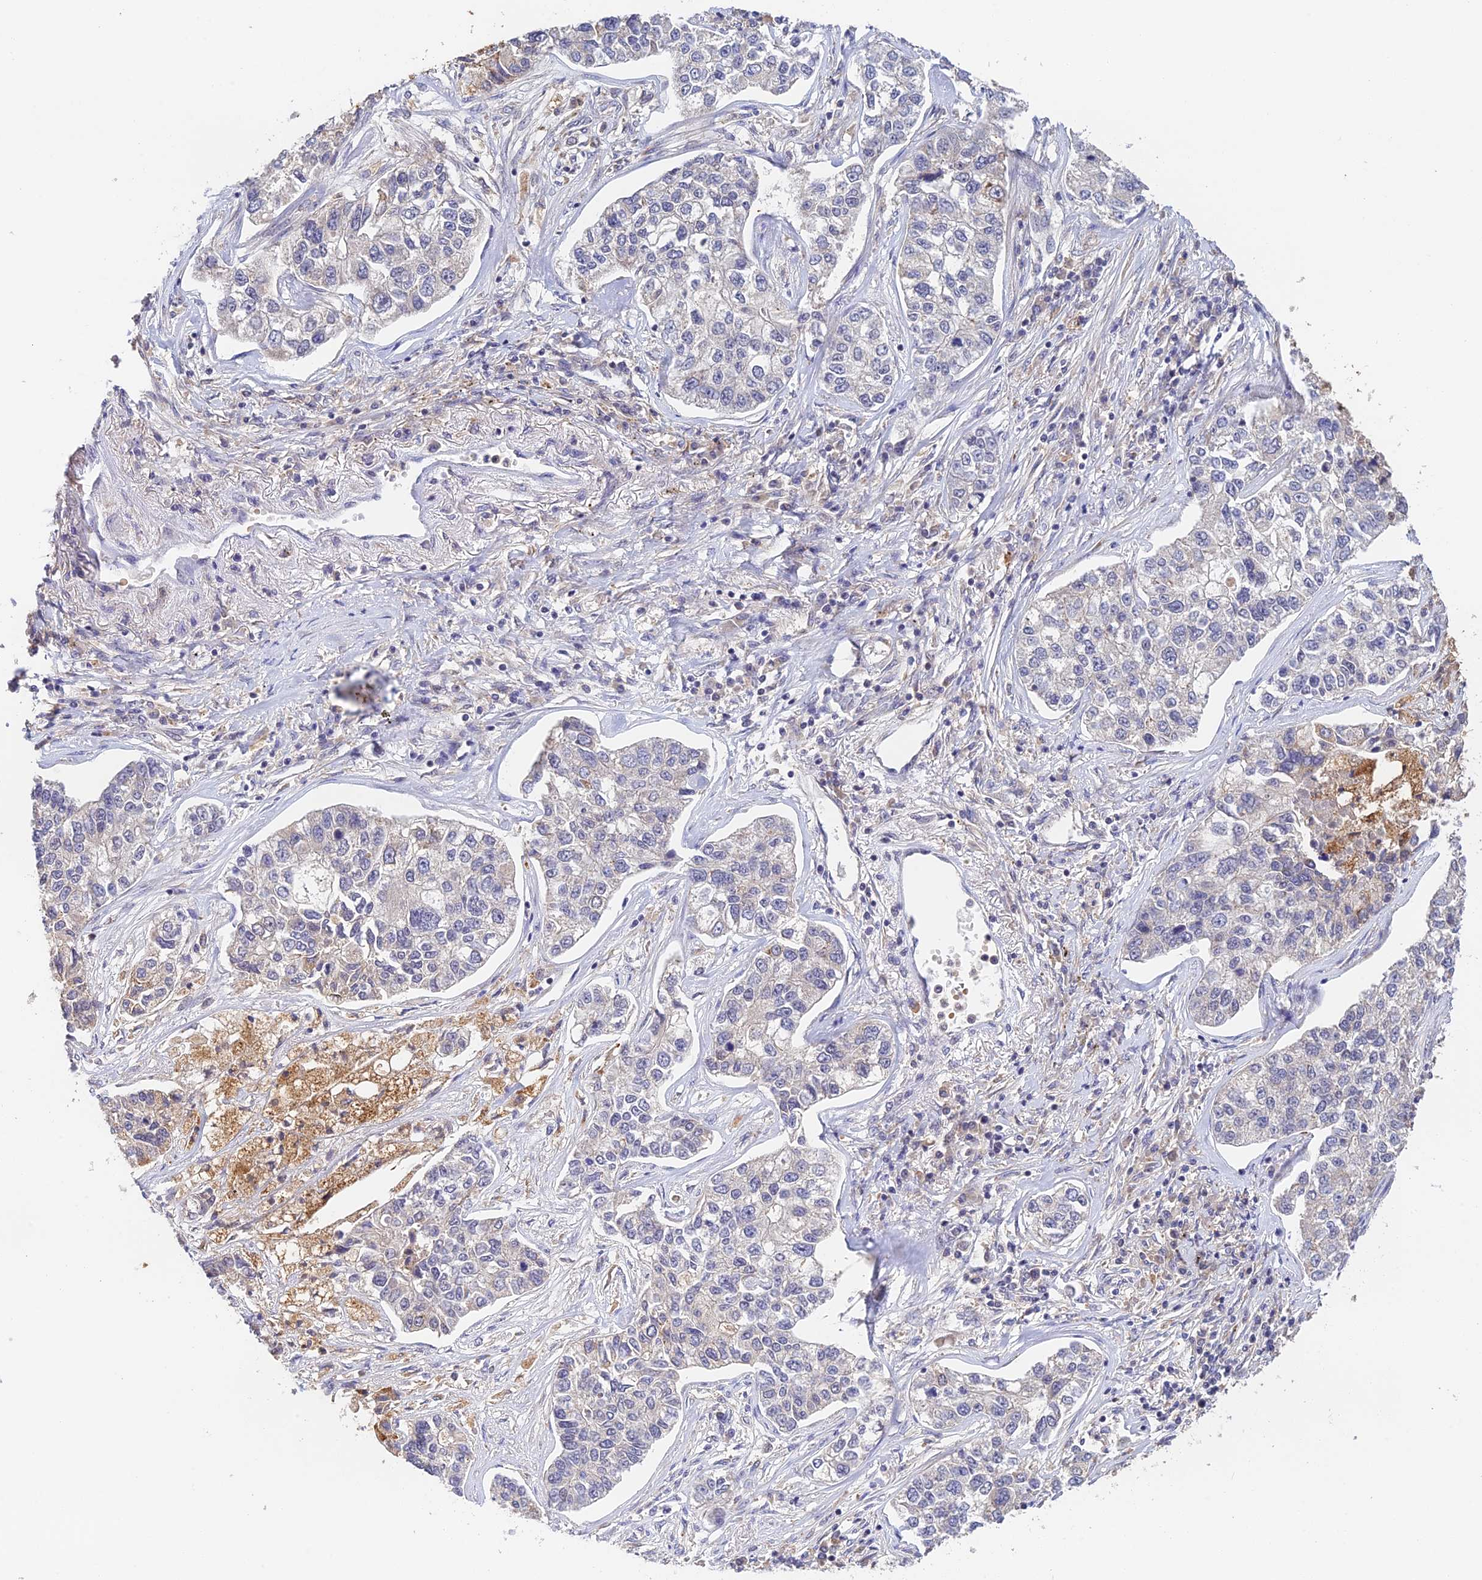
{"staining": {"intensity": "negative", "quantity": "none", "location": "none"}, "tissue": "lung cancer", "cell_type": "Tumor cells", "image_type": "cancer", "snomed": [{"axis": "morphology", "description": "Adenocarcinoma, NOS"}, {"axis": "topography", "description": "Lung"}], "caption": "The histopathology image shows no staining of tumor cells in lung cancer (adenocarcinoma).", "gene": "CWH43", "patient": {"sex": "male", "age": 49}}